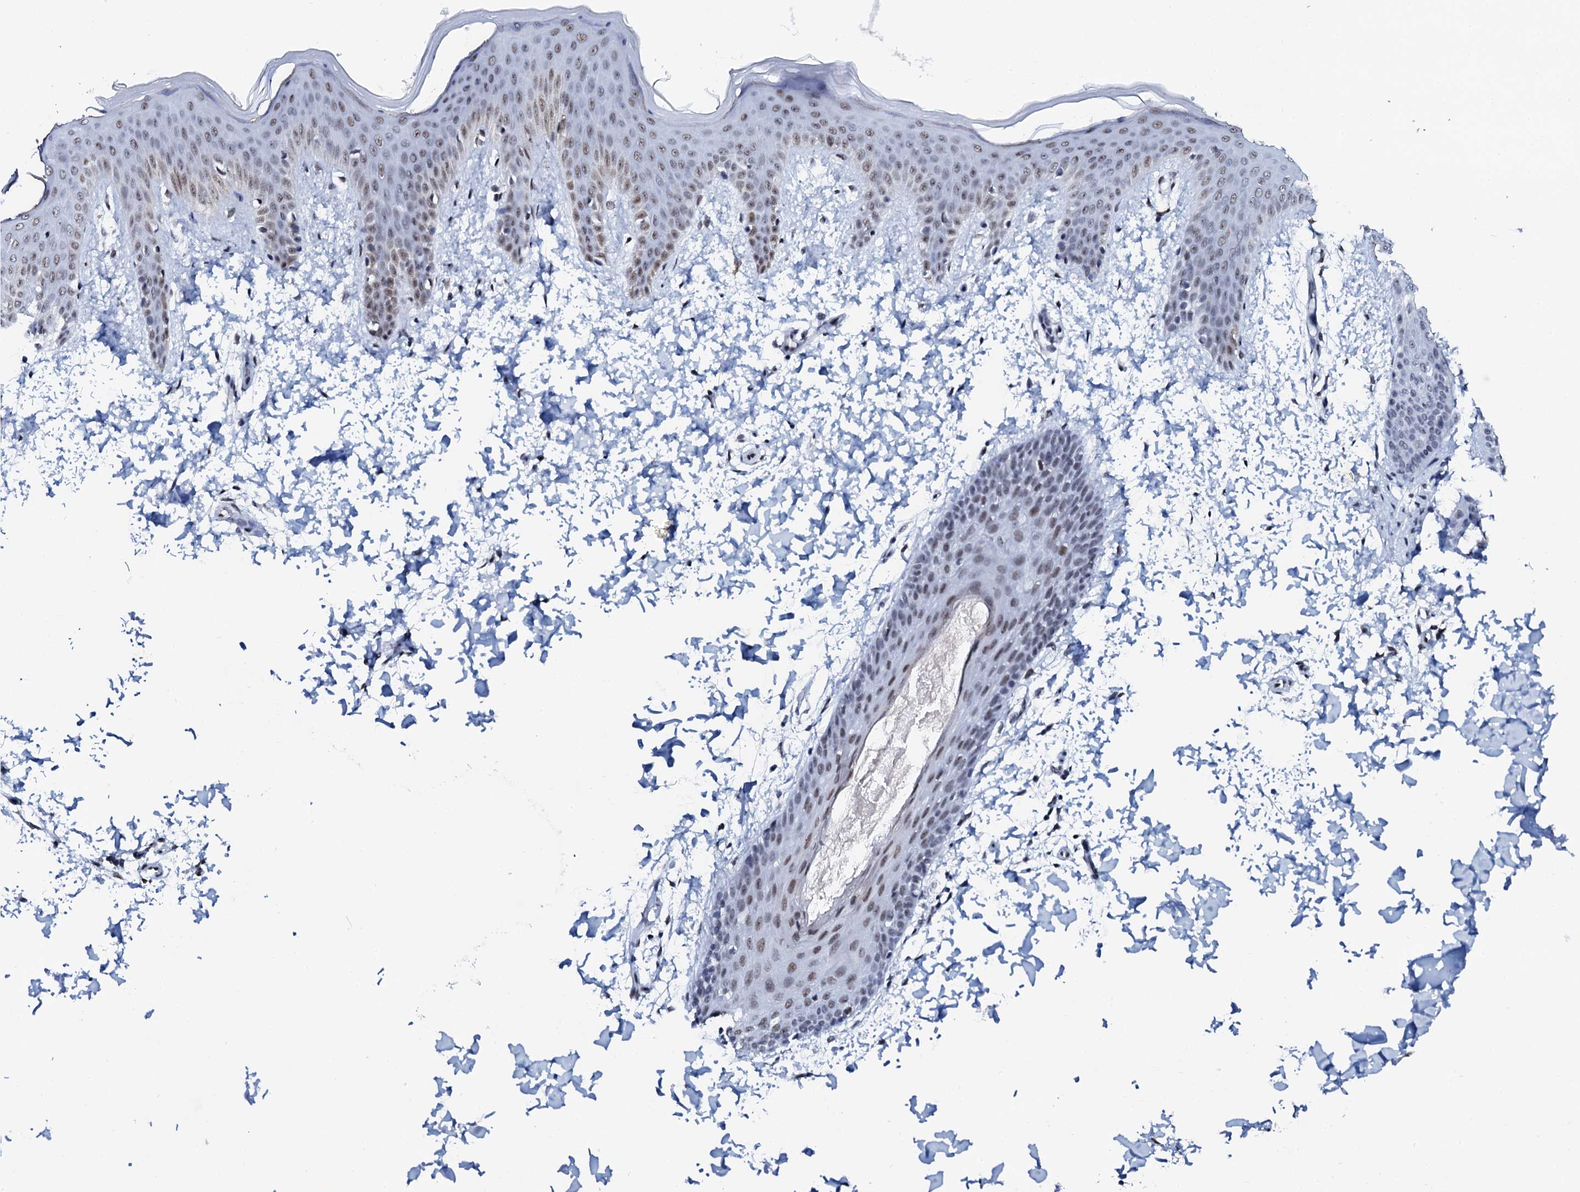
{"staining": {"intensity": "strong", "quantity": ">75%", "location": "nuclear"}, "tissue": "skin", "cell_type": "Fibroblasts", "image_type": "normal", "snomed": [{"axis": "morphology", "description": "Normal tissue, NOS"}, {"axis": "topography", "description": "Skin"}], "caption": "Unremarkable skin shows strong nuclear positivity in about >75% of fibroblasts, visualized by immunohistochemistry. Using DAB (3,3'-diaminobenzidine) (brown) and hematoxylin (blue) stains, captured at high magnification using brightfield microscopy.", "gene": "NKAPD1", "patient": {"sex": "male", "age": 36}}